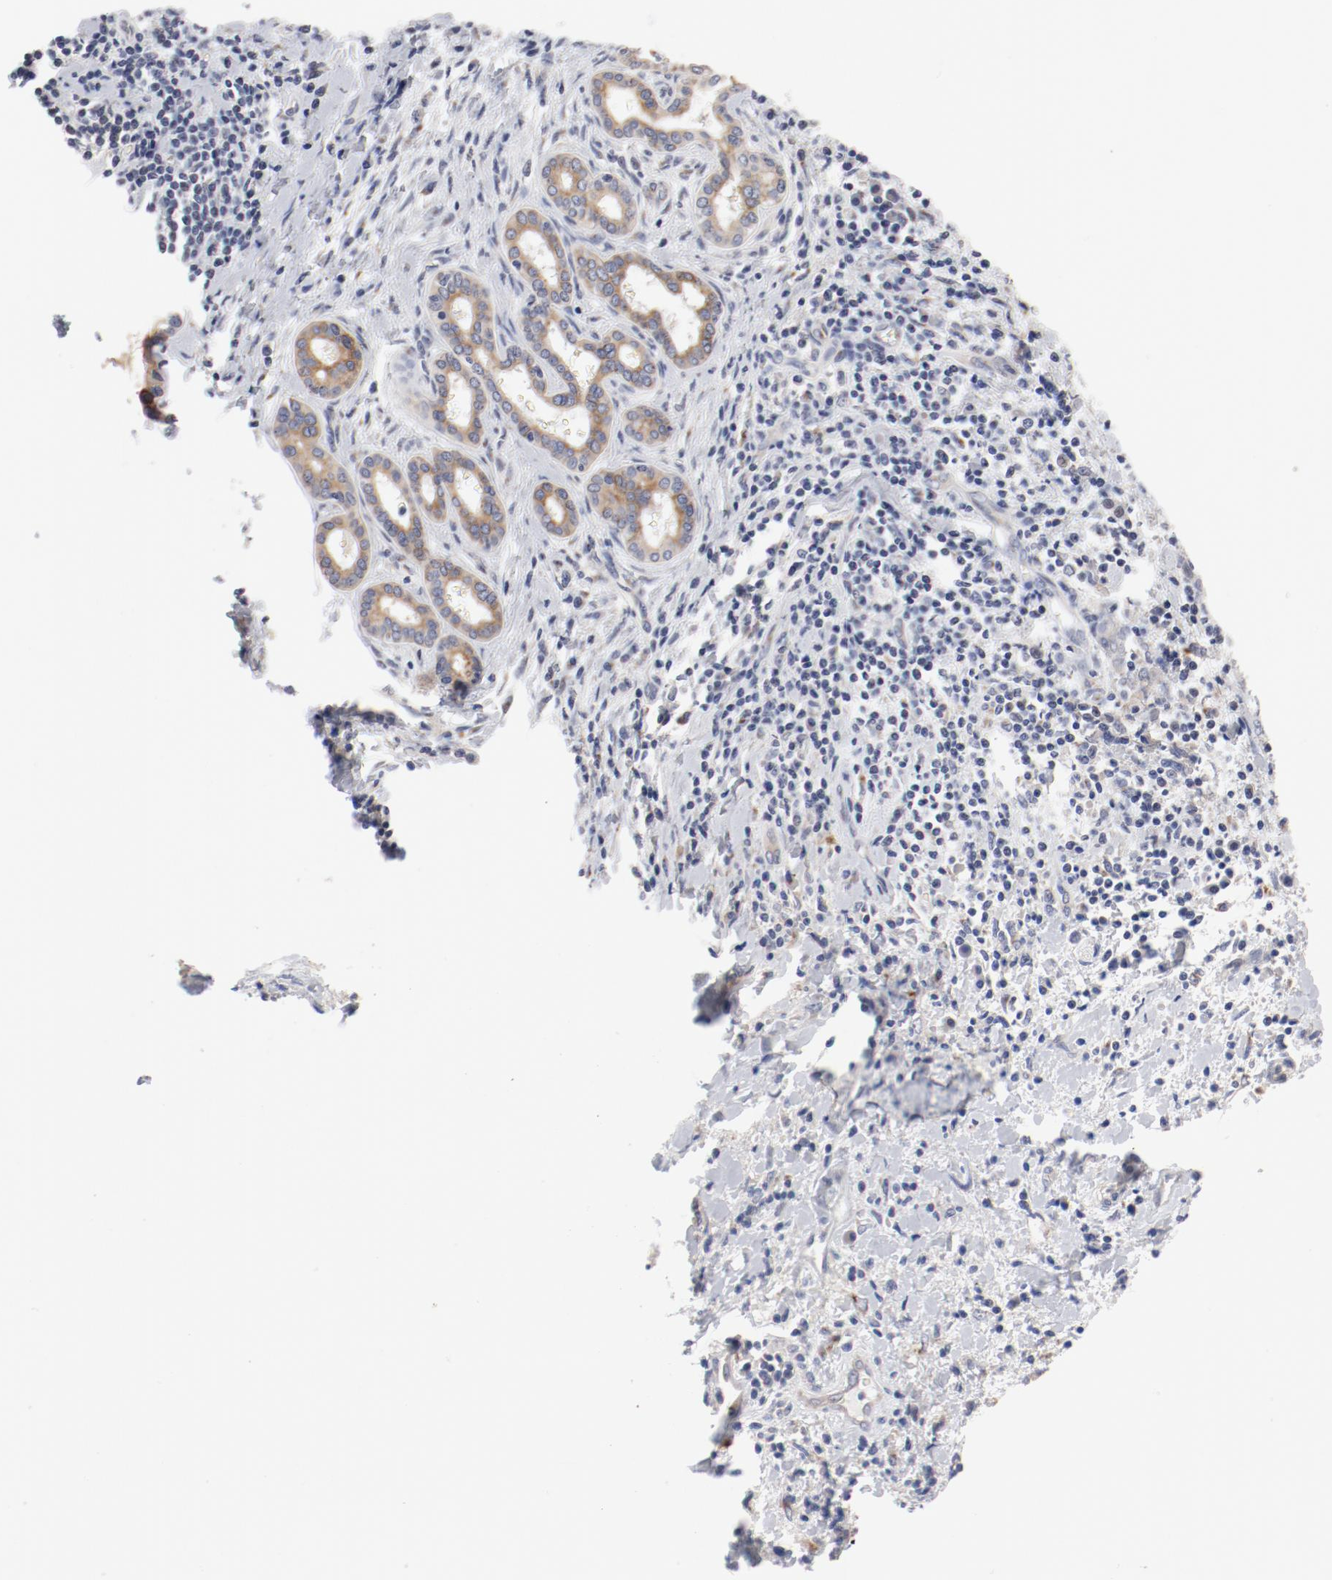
{"staining": {"intensity": "moderate", "quantity": ">75%", "location": "cytoplasmic/membranous"}, "tissue": "liver cancer", "cell_type": "Tumor cells", "image_type": "cancer", "snomed": [{"axis": "morphology", "description": "Cholangiocarcinoma"}, {"axis": "topography", "description": "Liver"}], "caption": "Immunohistochemistry (IHC) histopathology image of human liver cancer stained for a protein (brown), which displays medium levels of moderate cytoplasmic/membranous expression in approximately >75% of tumor cells.", "gene": "GPR143", "patient": {"sex": "male", "age": 57}}